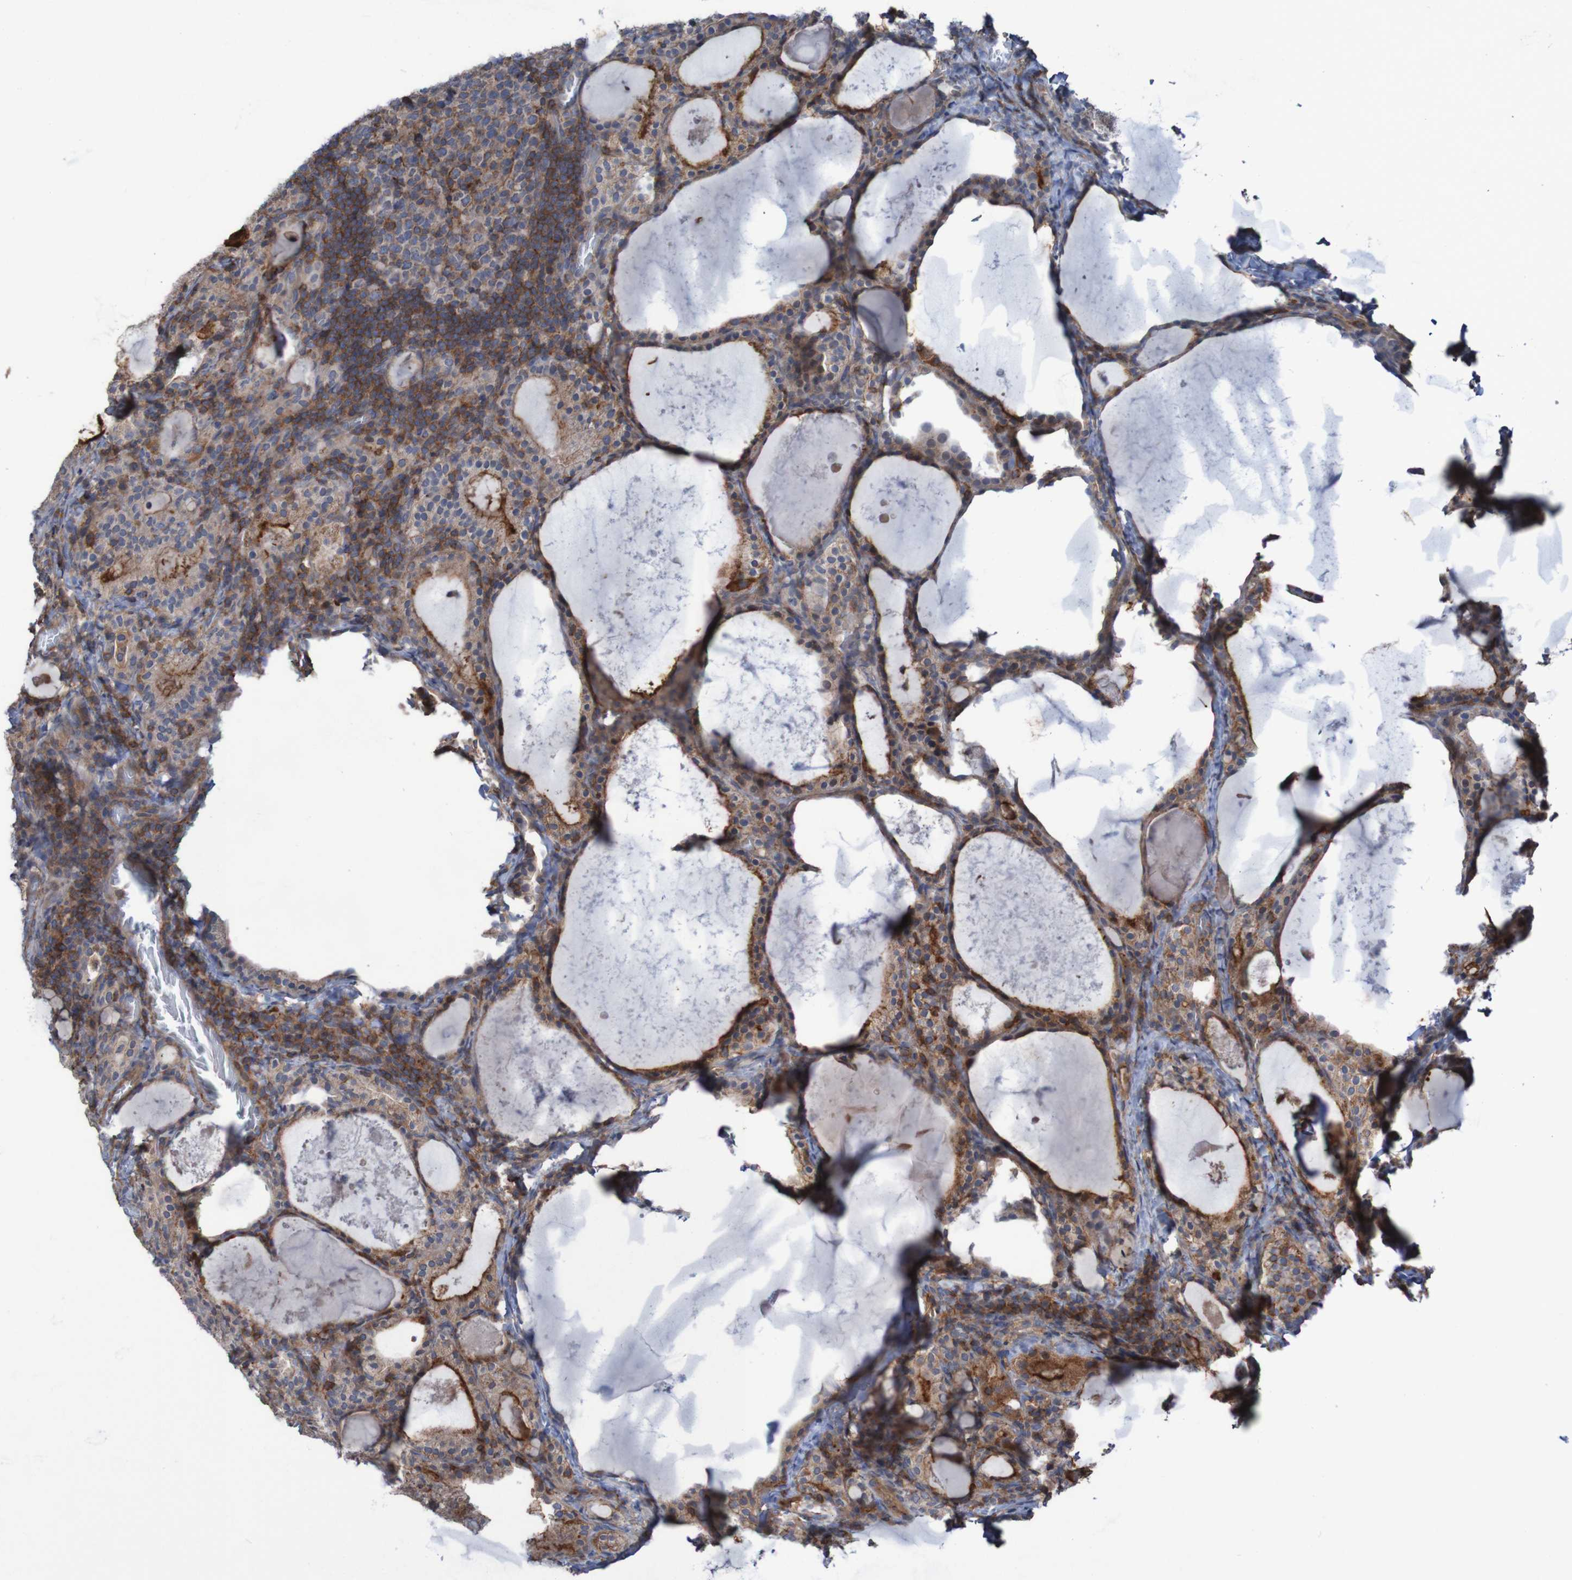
{"staining": {"intensity": "weak", "quantity": ">75%", "location": "cytoplasmic/membranous"}, "tissue": "thyroid cancer", "cell_type": "Tumor cells", "image_type": "cancer", "snomed": [{"axis": "morphology", "description": "Papillary adenocarcinoma, NOS"}, {"axis": "topography", "description": "Thyroid gland"}], "caption": "This micrograph demonstrates immunohistochemistry staining of human thyroid cancer, with low weak cytoplasmic/membranous positivity in approximately >75% of tumor cells.", "gene": "PDGFB", "patient": {"sex": "female", "age": 42}}